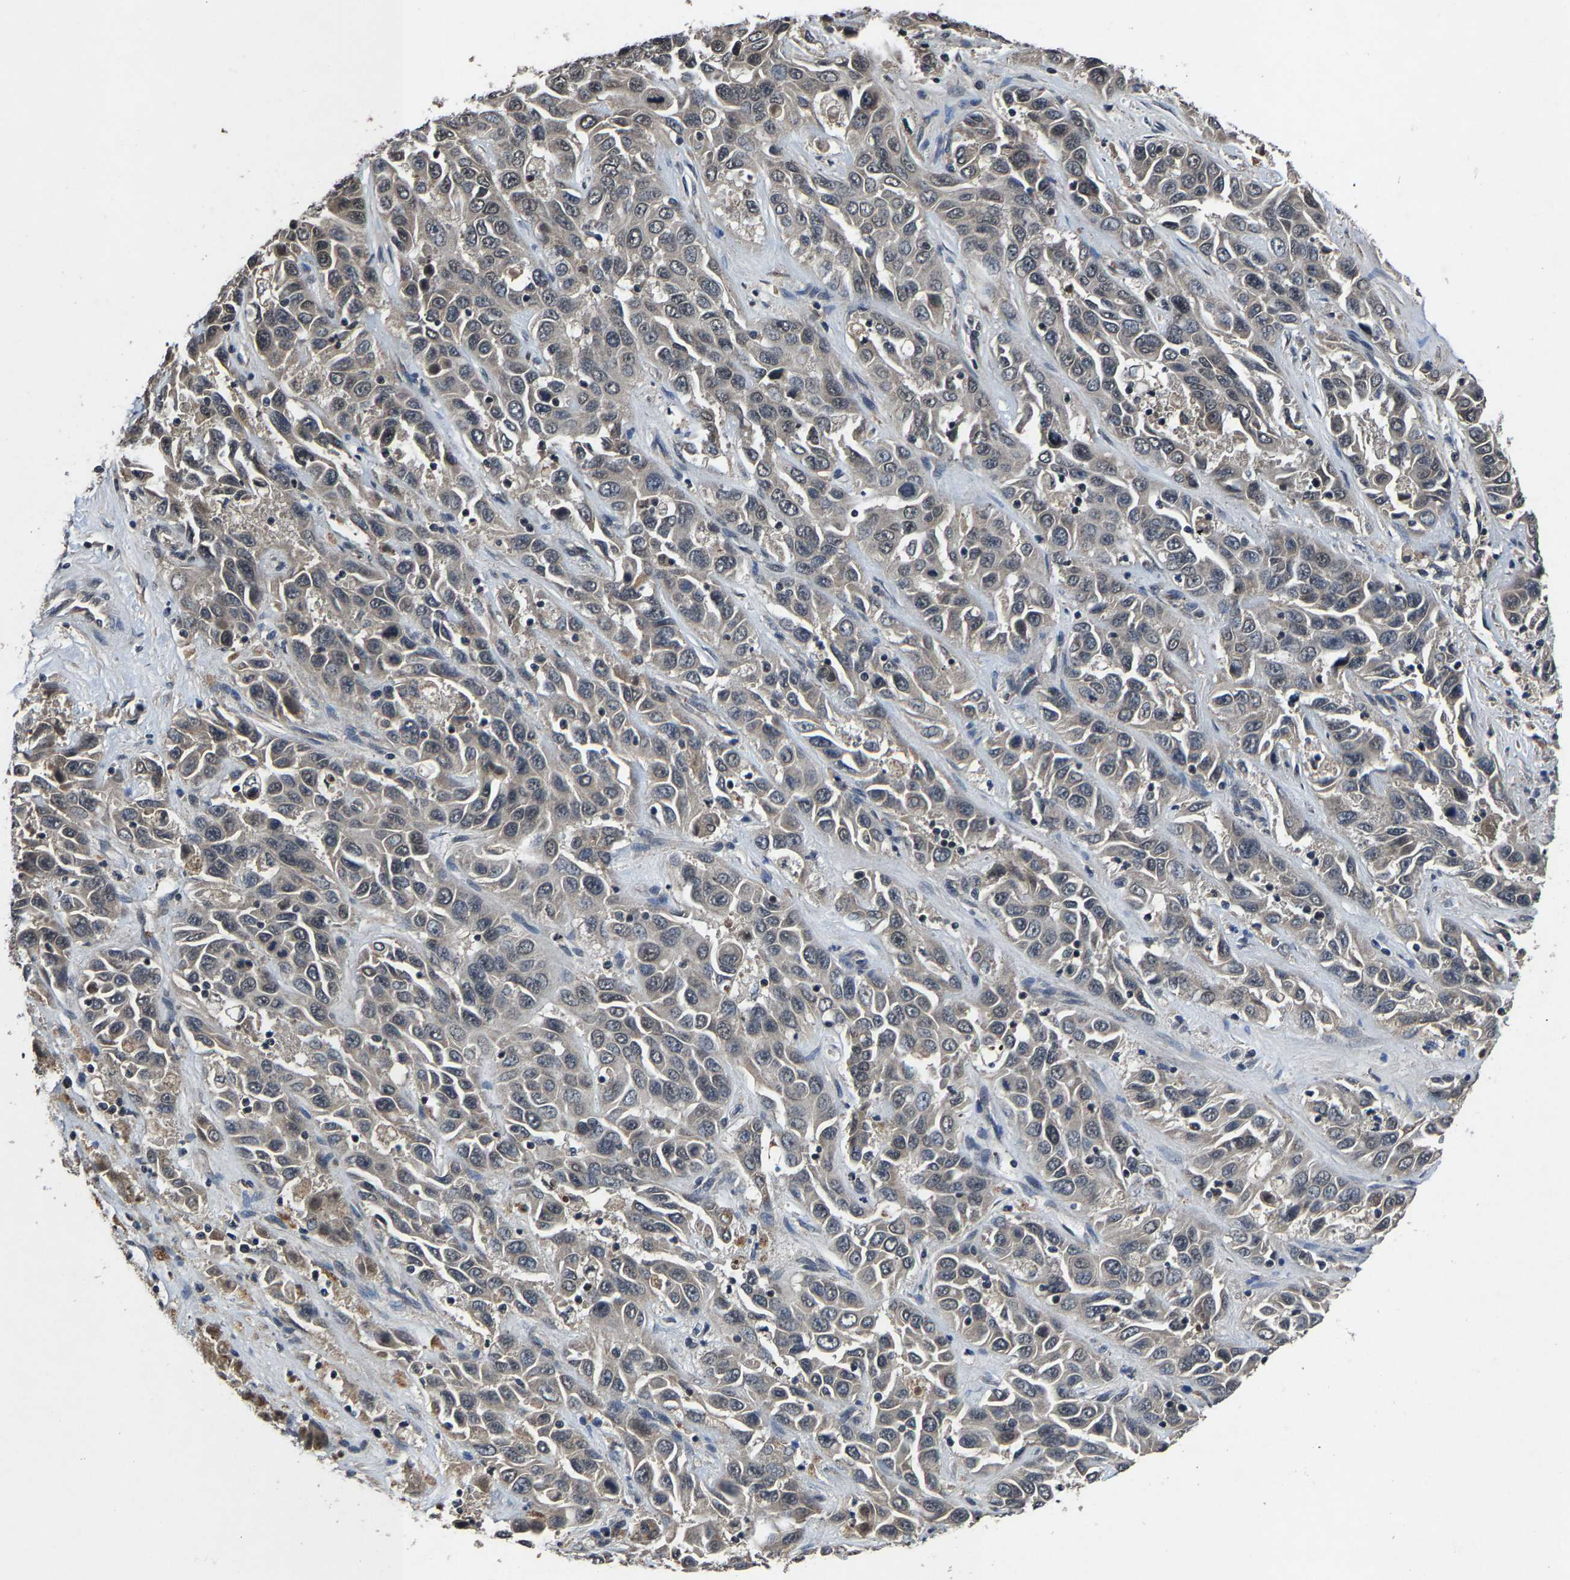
{"staining": {"intensity": "weak", "quantity": "<25%", "location": "cytoplasmic/membranous"}, "tissue": "liver cancer", "cell_type": "Tumor cells", "image_type": "cancer", "snomed": [{"axis": "morphology", "description": "Cholangiocarcinoma"}, {"axis": "topography", "description": "Liver"}], "caption": "IHC image of neoplastic tissue: liver cancer (cholangiocarcinoma) stained with DAB (3,3'-diaminobenzidine) displays no significant protein expression in tumor cells.", "gene": "HUWE1", "patient": {"sex": "female", "age": 52}}